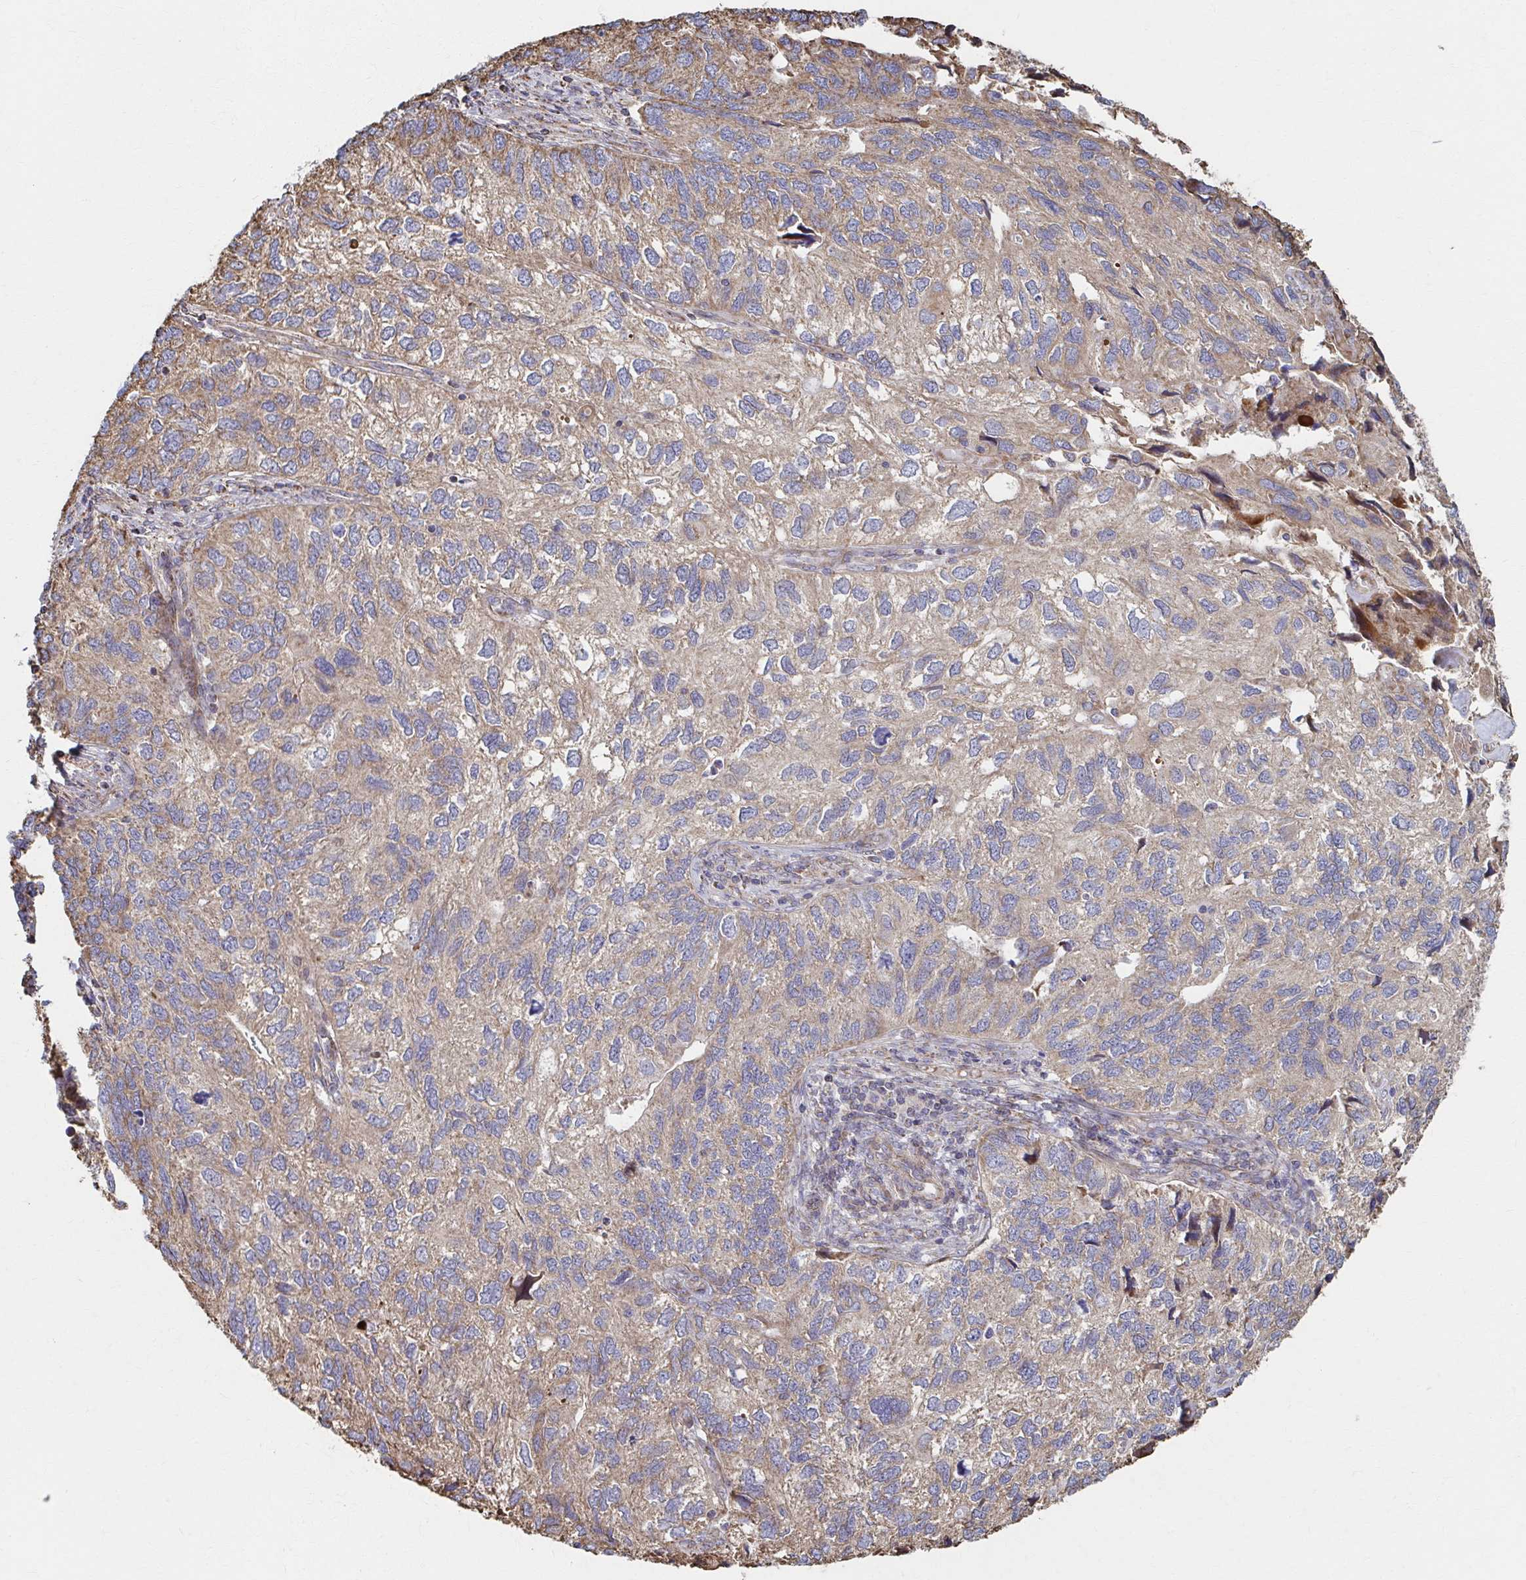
{"staining": {"intensity": "weak", "quantity": "25%-75%", "location": "cytoplasmic/membranous"}, "tissue": "endometrial cancer", "cell_type": "Tumor cells", "image_type": "cancer", "snomed": [{"axis": "morphology", "description": "Carcinoma, NOS"}, {"axis": "topography", "description": "Uterus"}], "caption": "Tumor cells display weak cytoplasmic/membranous staining in approximately 25%-75% of cells in endometrial carcinoma. Using DAB (brown) and hematoxylin (blue) stains, captured at high magnification using brightfield microscopy.", "gene": "SAT1", "patient": {"sex": "female", "age": 76}}